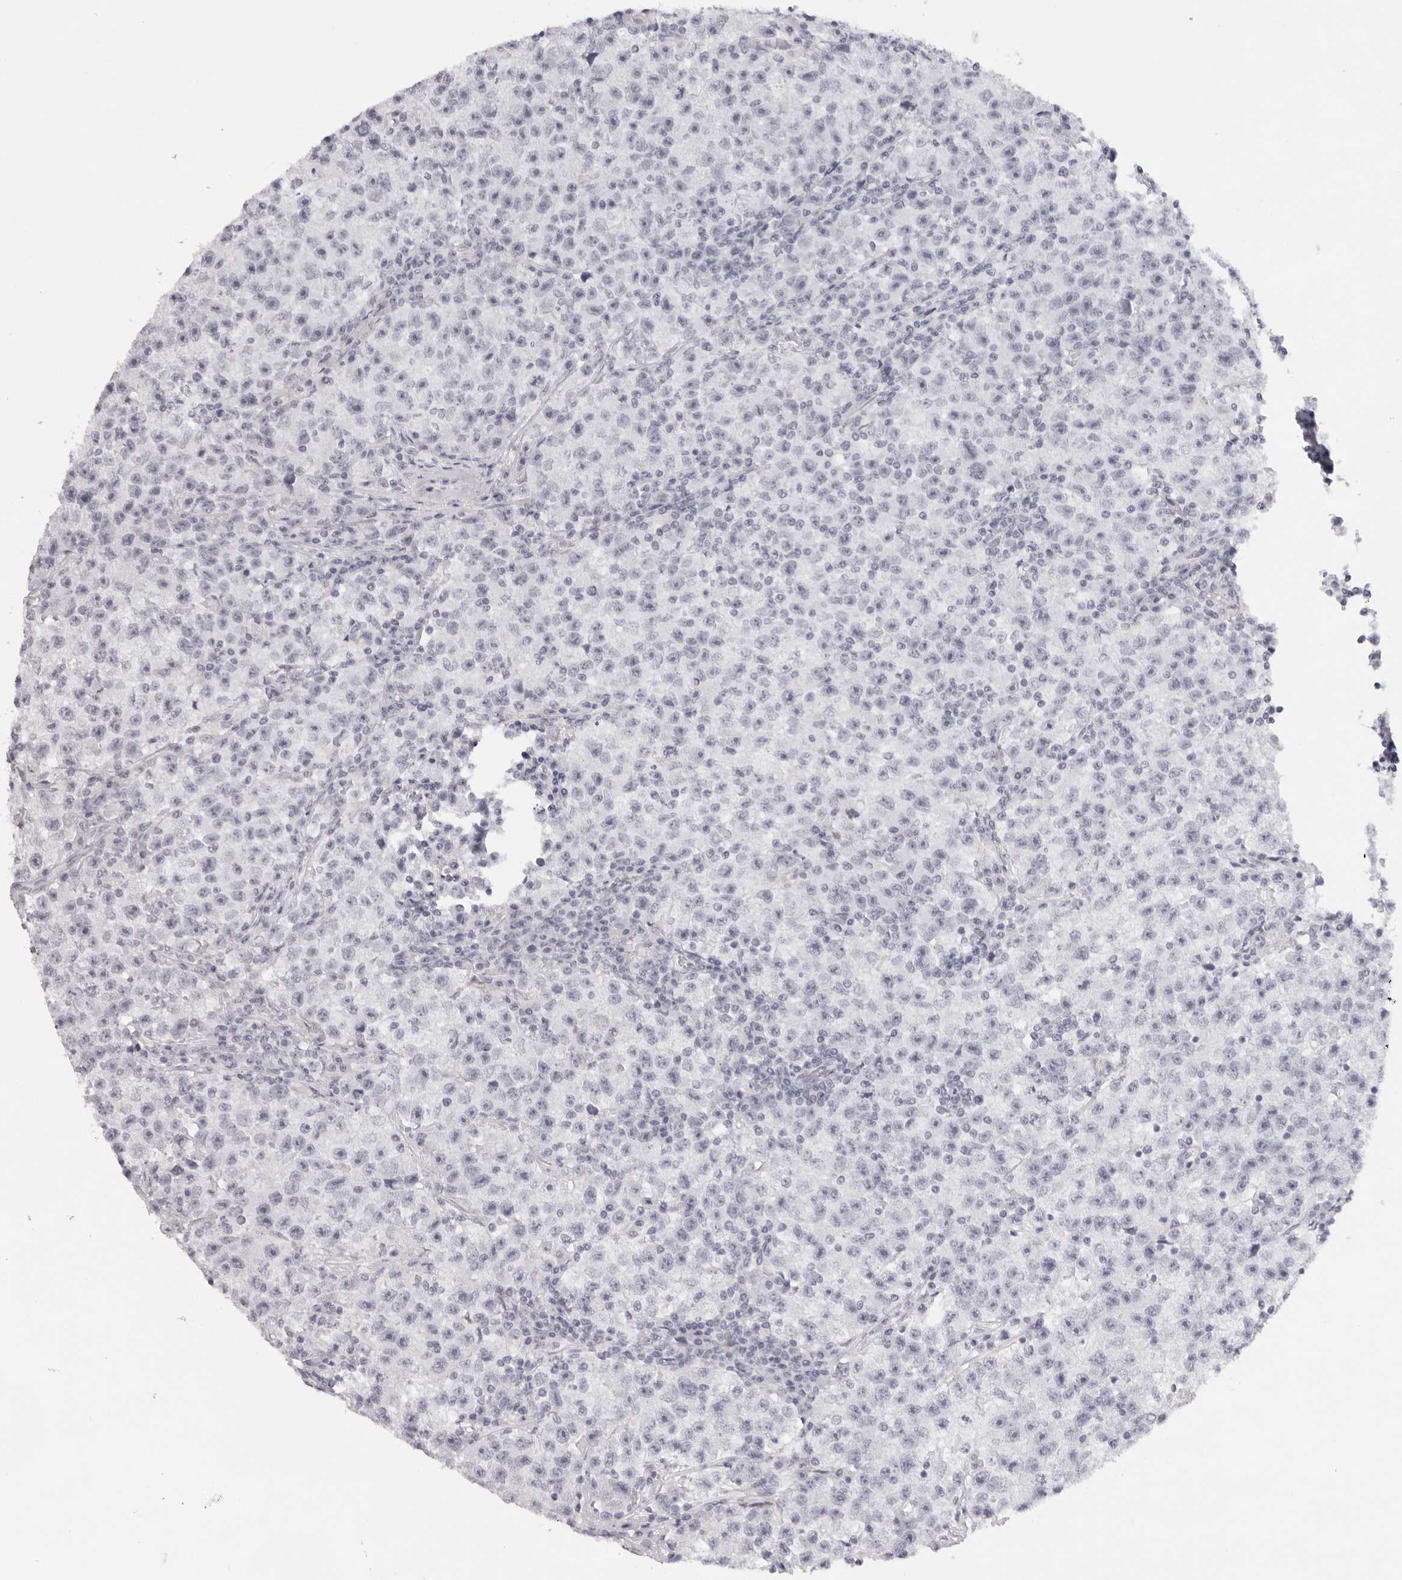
{"staining": {"intensity": "negative", "quantity": "none", "location": "none"}, "tissue": "testis cancer", "cell_type": "Tumor cells", "image_type": "cancer", "snomed": [{"axis": "morphology", "description": "Seminoma, NOS"}, {"axis": "topography", "description": "Testis"}], "caption": "Immunohistochemical staining of human testis cancer reveals no significant expression in tumor cells. (Brightfield microscopy of DAB IHC at high magnification).", "gene": "KLK12", "patient": {"sex": "male", "age": 22}}